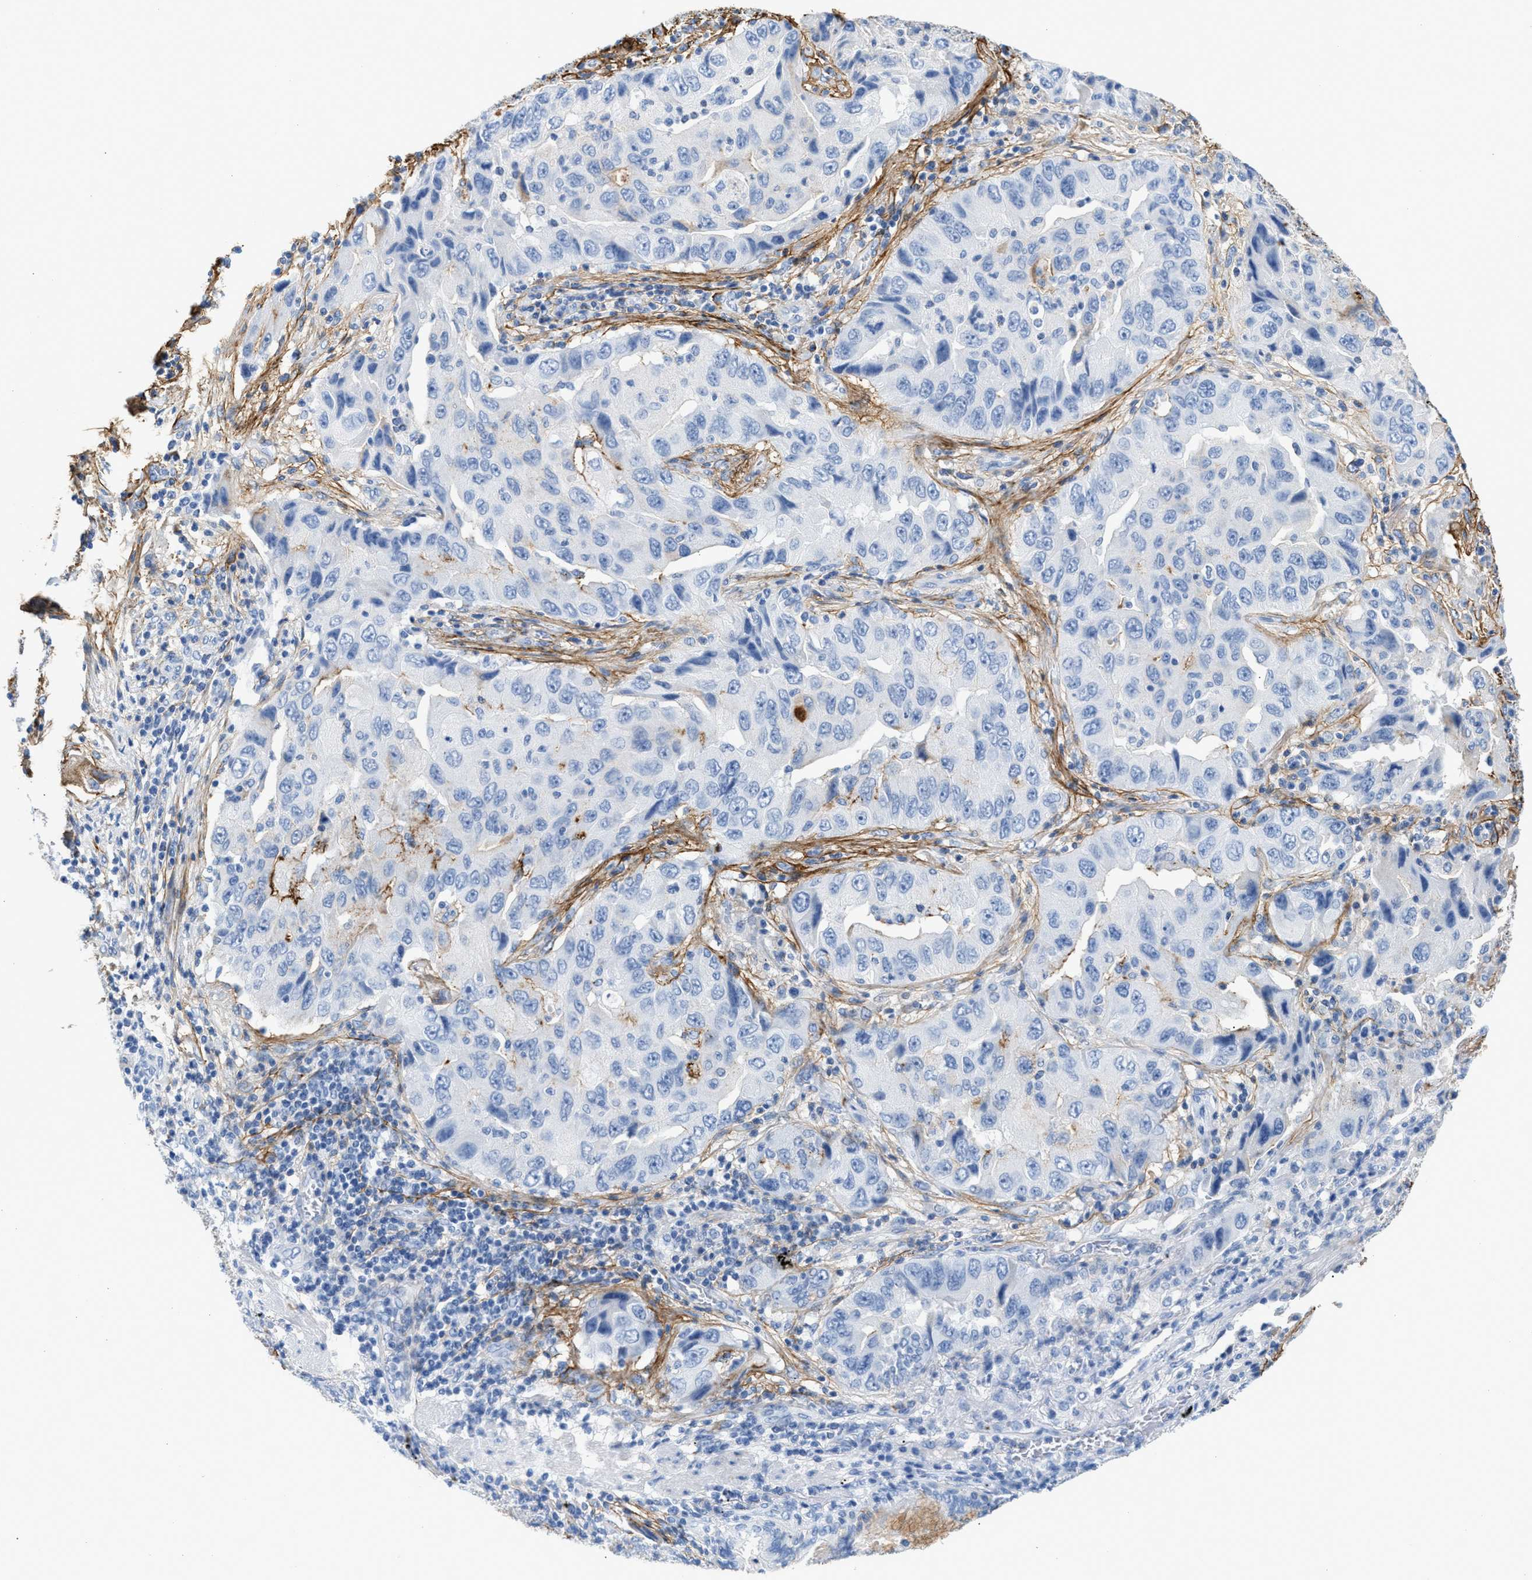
{"staining": {"intensity": "negative", "quantity": "none", "location": "none"}, "tissue": "lung cancer", "cell_type": "Tumor cells", "image_type": "cancer", "snomed": [{"axis": "morphology", "description": "Adenocarcinoma, NOS"}, {"axis": "topography", "description": "Lung"}], "caption": "Tumor cells show no significant protein positivity in lung cancer (adenocarcinoma).", "gene": "TNR", "patient": {"sex": "female", "age": 65}}